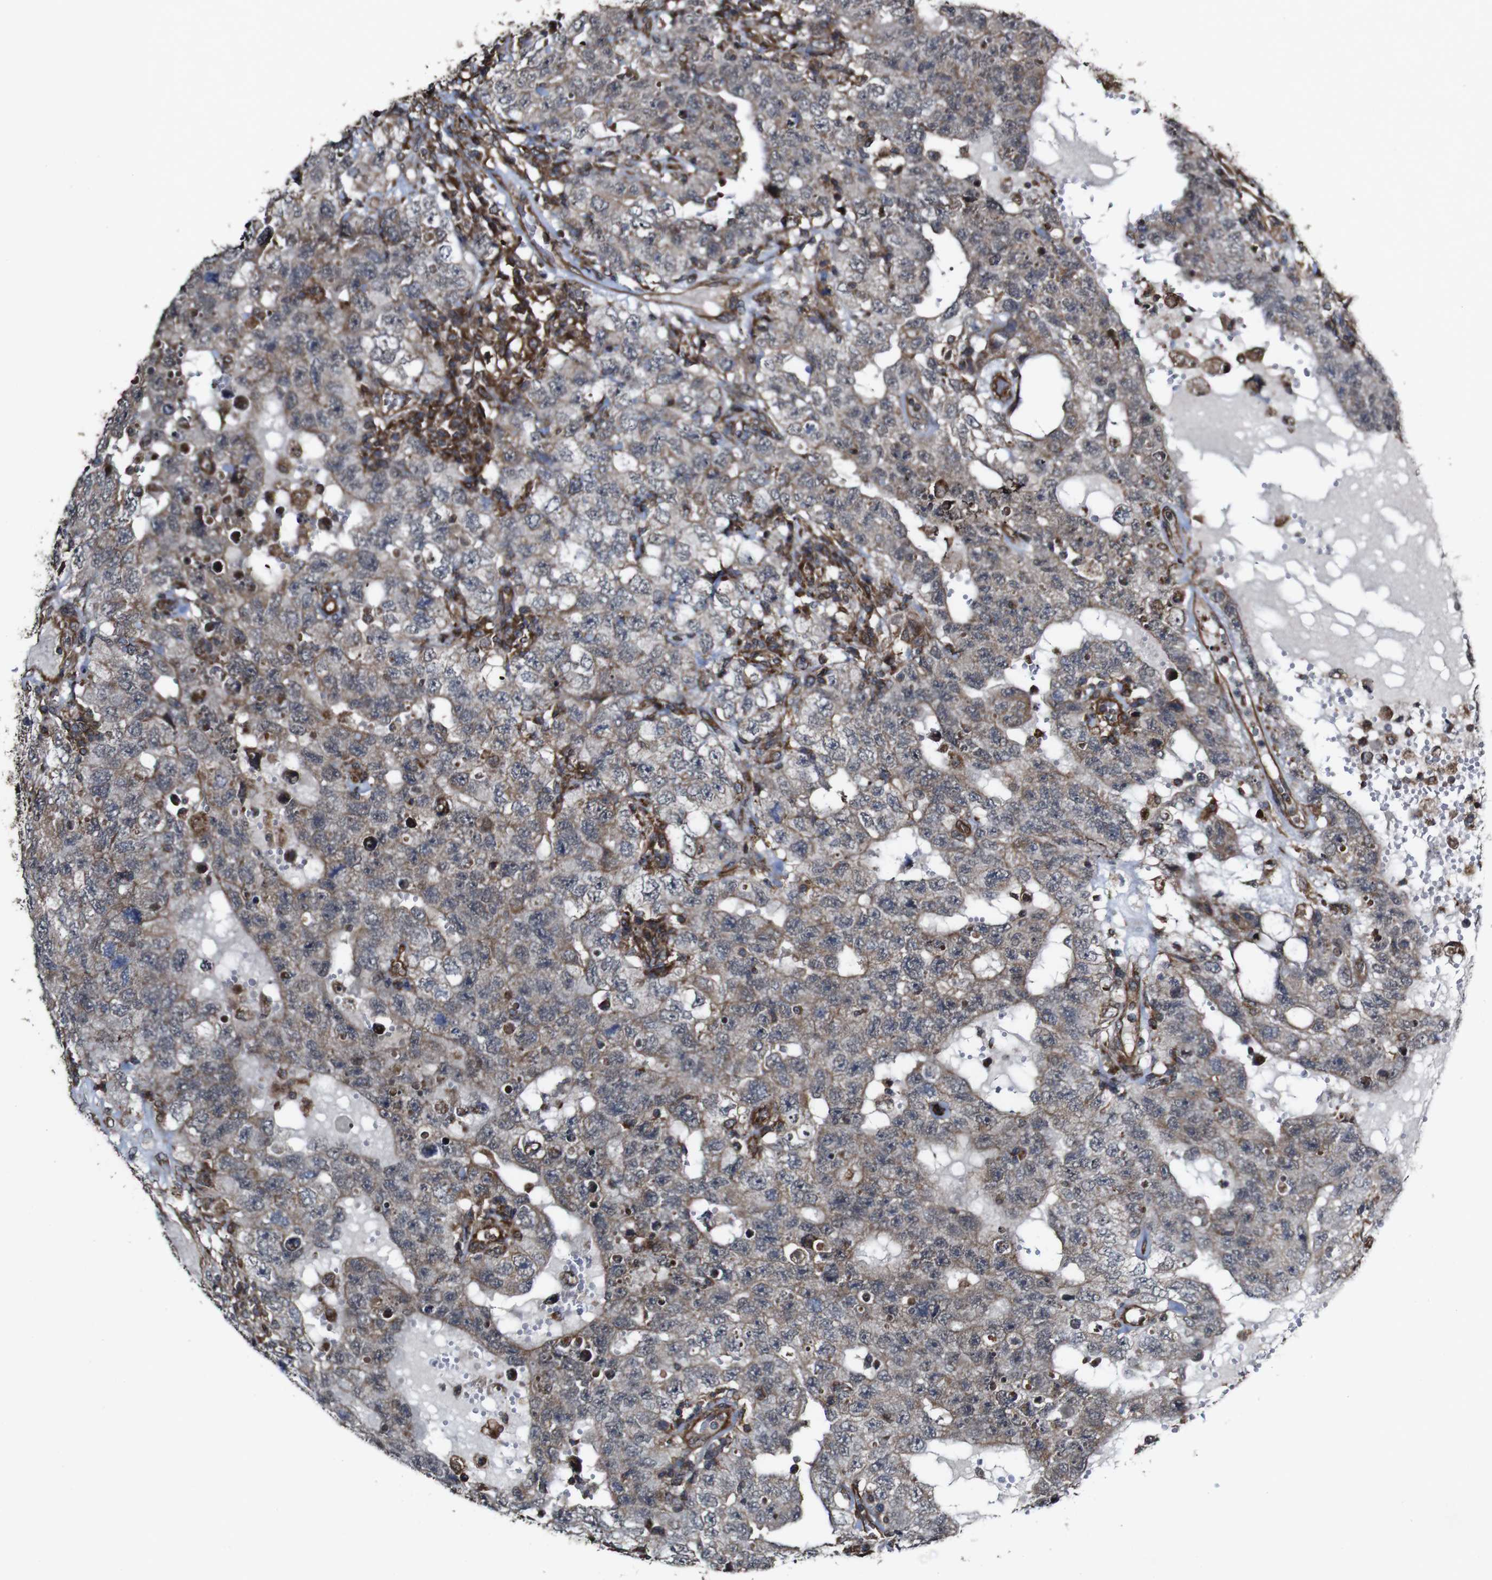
{"staining": {"intensity": "moderate", "quantity": ">75%", "location": "cytoplasmic/membranous"}, "tissue": "testis cancer", "cell_type": "Tumor cells", "image_type": "cancer", "snomed": [{"axis": "morphology", "description": "Carcinoma, Embryonal, NOS"}, {"axis": "topography", "description": "Testis"}], "caption": "Tumor cells show medium levels of moderate cytoplasmic/membranous positivity in about >75% of cells in testis cancer.", "gene": "BTN3A3", "patient": {"sex": "male", "age": 26}}